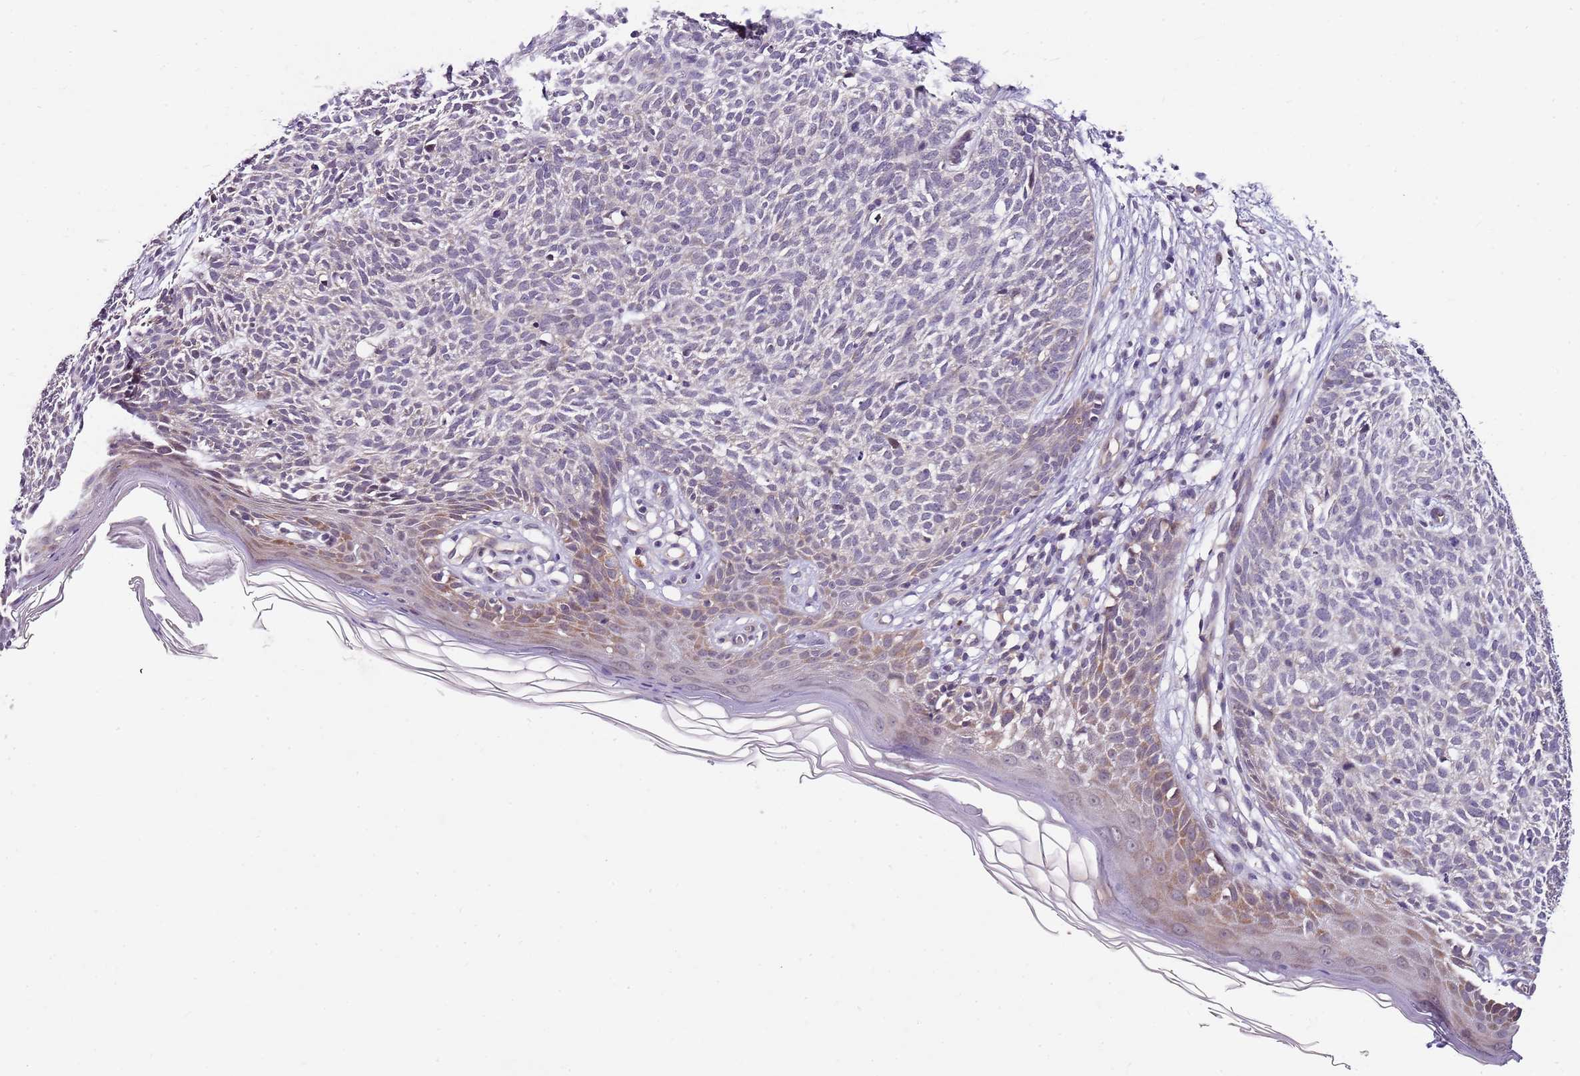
{"staining": {"intensity": "negative", "quantity": "none", "location": "none"}, "tissue": "skin cancer", "cell_type": "Tumor cells", "image_type": "cancer", "snomed": [{"axis": "morphology", "description": "Basal cell carcinoma"}, {"axis": "topography", "description": "Skin"}], "caption": "This is a image of IHC staining of skin cancer, which shows no expression in tumor cells.", "gene": "FBXL22", "patient": {"sex": "female", "age": 66}}